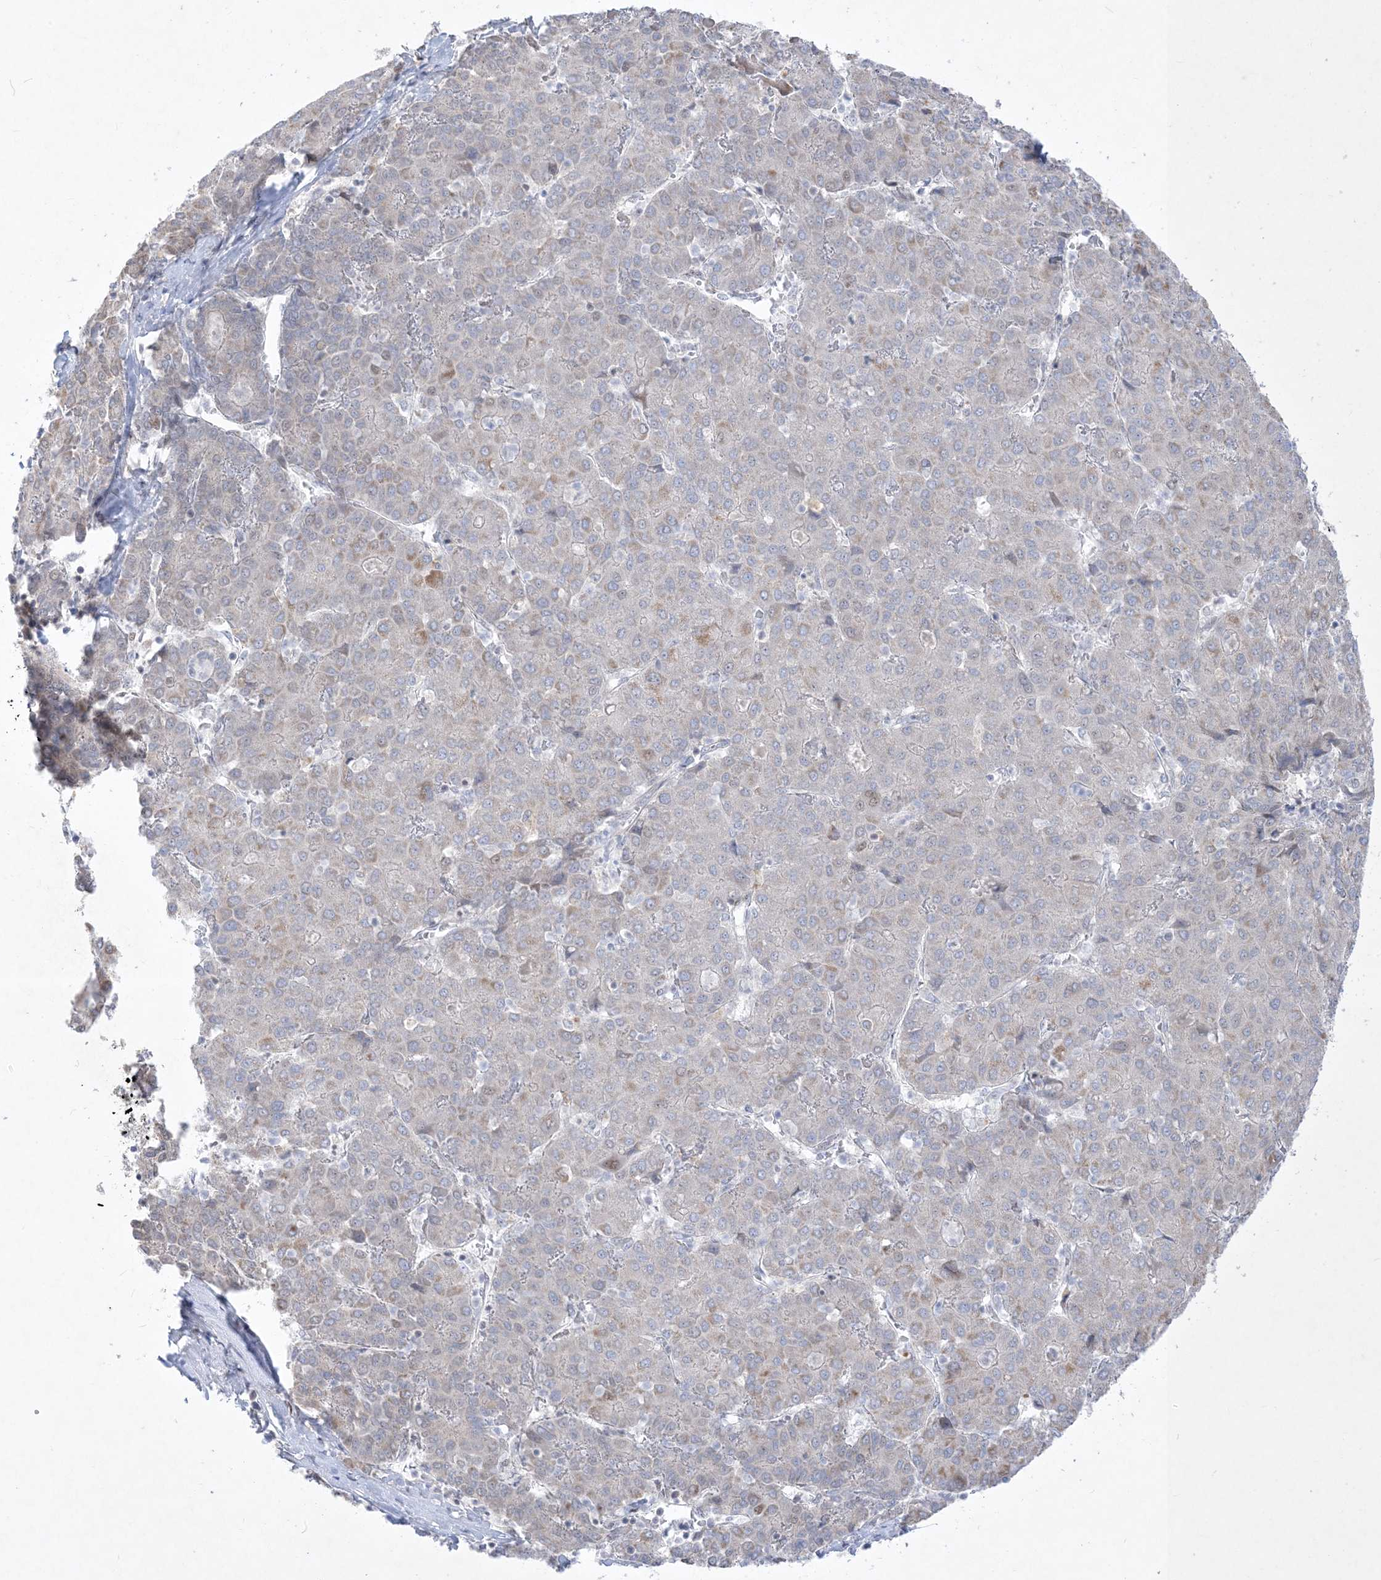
{"staining": {"intensity": "moderate", "quantity": "<25%", "location": "cytoplasmic/membranous"}, "tissue": "liver cancer", "cell_type": "Tumor cells", "image_type": "cancer", "snomed": [{"axis": "morphology", "description": "Carcinoma, Hepatocellular, NOS"}, {"axis": "topography", "description": "Liver"}], "caption": "This image shows immunohistochemistry staining of liver hepatocellular carcinoma, with low moderate cytoplasmic/membranous staining in approximately <25% of tumor cells.", "gene": "BHLHE40", "patient": {"sex": "male", "age": 65}}